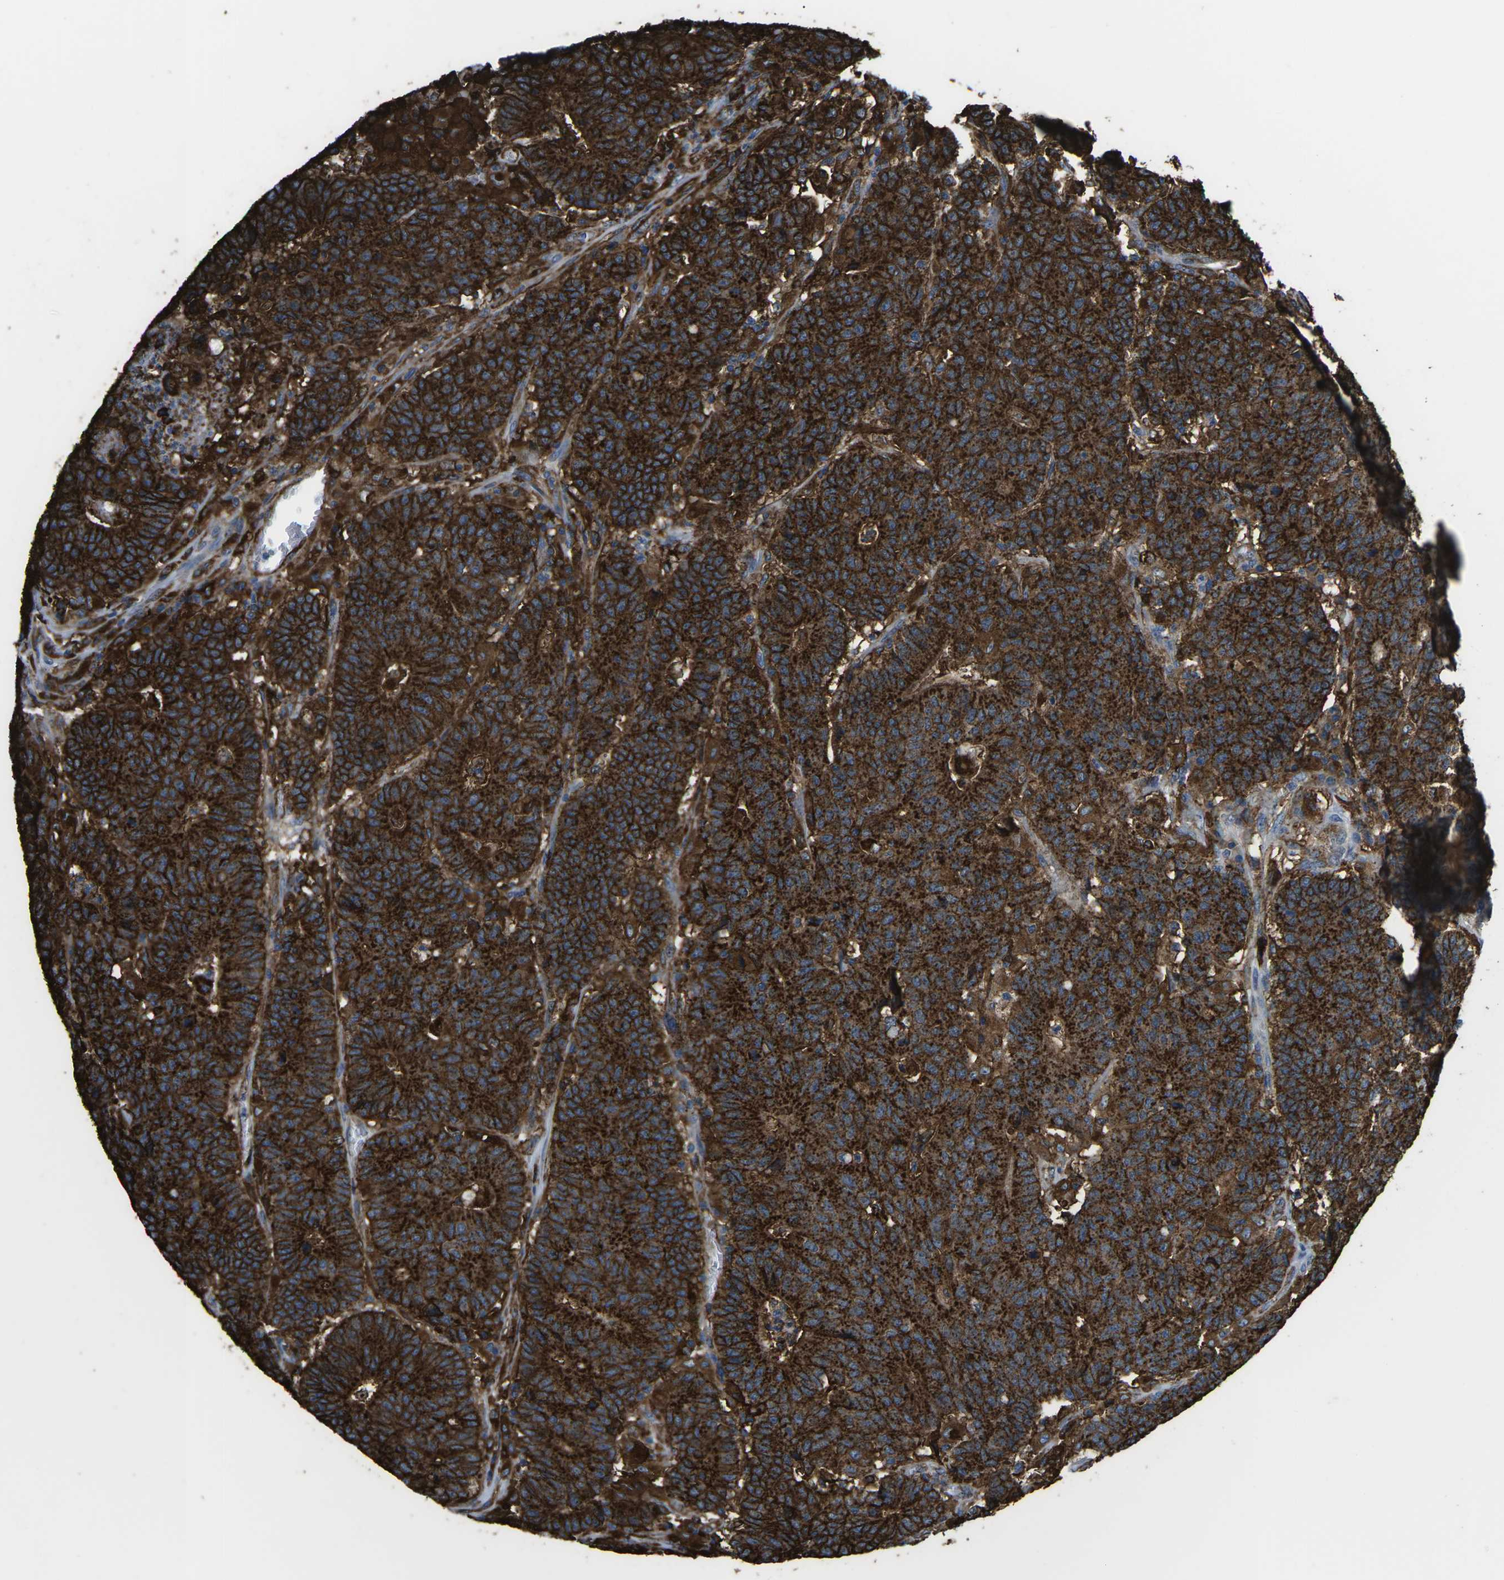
{"staining": {"intensity": "strong", "quantity": ">75%", "location": "cytoplasmic/membranous"}, "tissue": "colorectal cancer", "cell_type": "Tumor cells", "image_type": "cancer", "snomed": [{"axis": "morphology", "description": "Normal tissue, NOS"}, {"axis": "morphology", "description": "Adenocarcinoma, NOS"}, {"axis": "topography", "description": "Colon"}], "caption": "Protein expression by immunohistochemistry (IHC) shows strong cytoplasmic/membranous staining in approximately >75% of tumor cells in colorectal cancer (adenocarcinoma).", "gene": "PTPN1", "patient": {"sex": "female", "age": 75}}